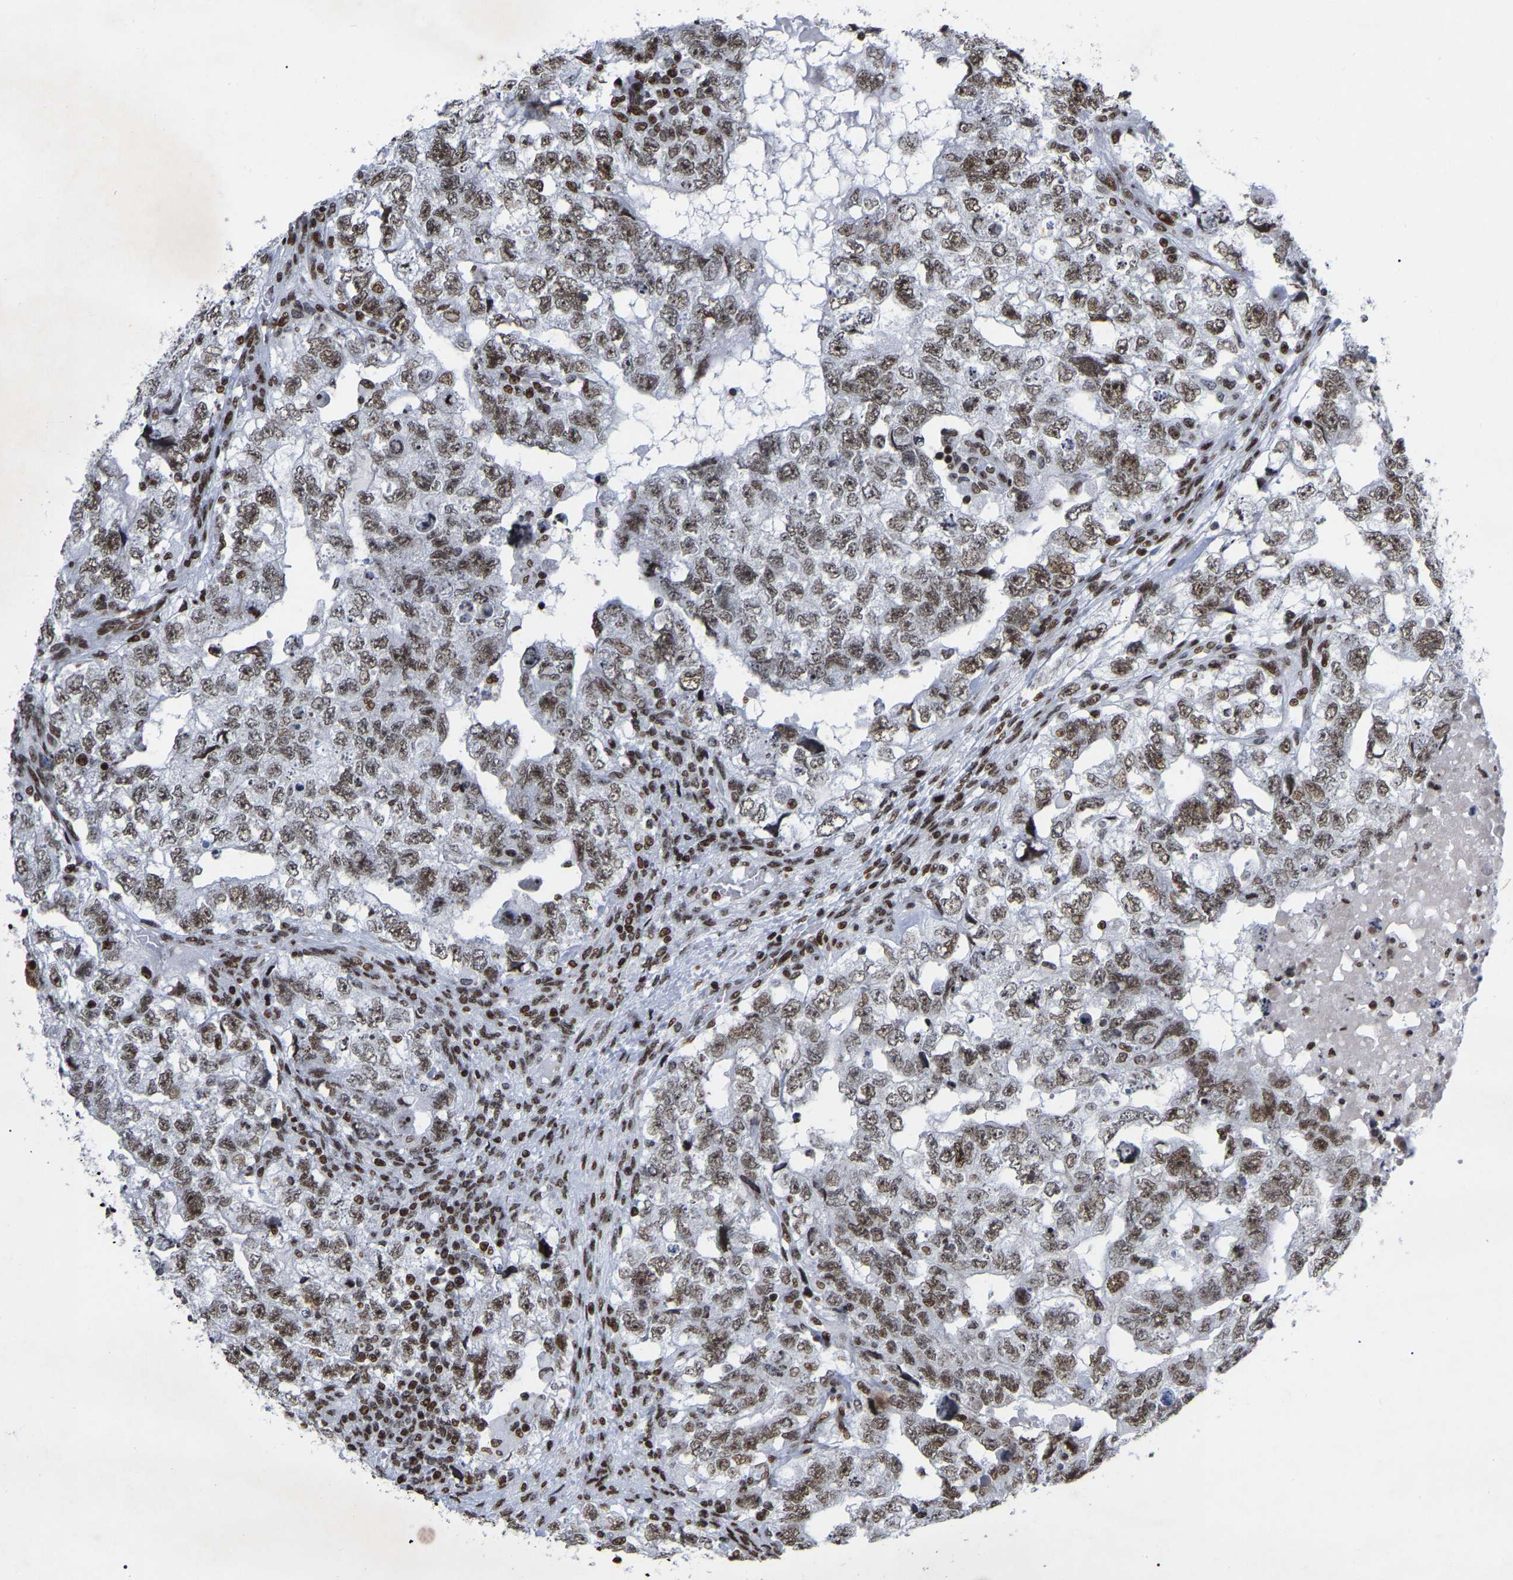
{"staining": {"intensity": "moderate", "quantity": ">75%", "location": "nuclear"}, "tissue": "testis cancer", "cell_type": "Tumor cells", "image_type": "cancer", "snomed": [{"axis": "morphology", "description": "Carcinoma, Embryonal, NOS"}, {"axis": "topography", "description": "Testis"}], "caption": "An IHC histopathology image of neoplastic tissue is shown. Protein staining in brown highlights moderate nuclear positivity in testis cancer within tumor cells.", "gene": "PRCC", "patient": {"sex": "male", "age": 36}}